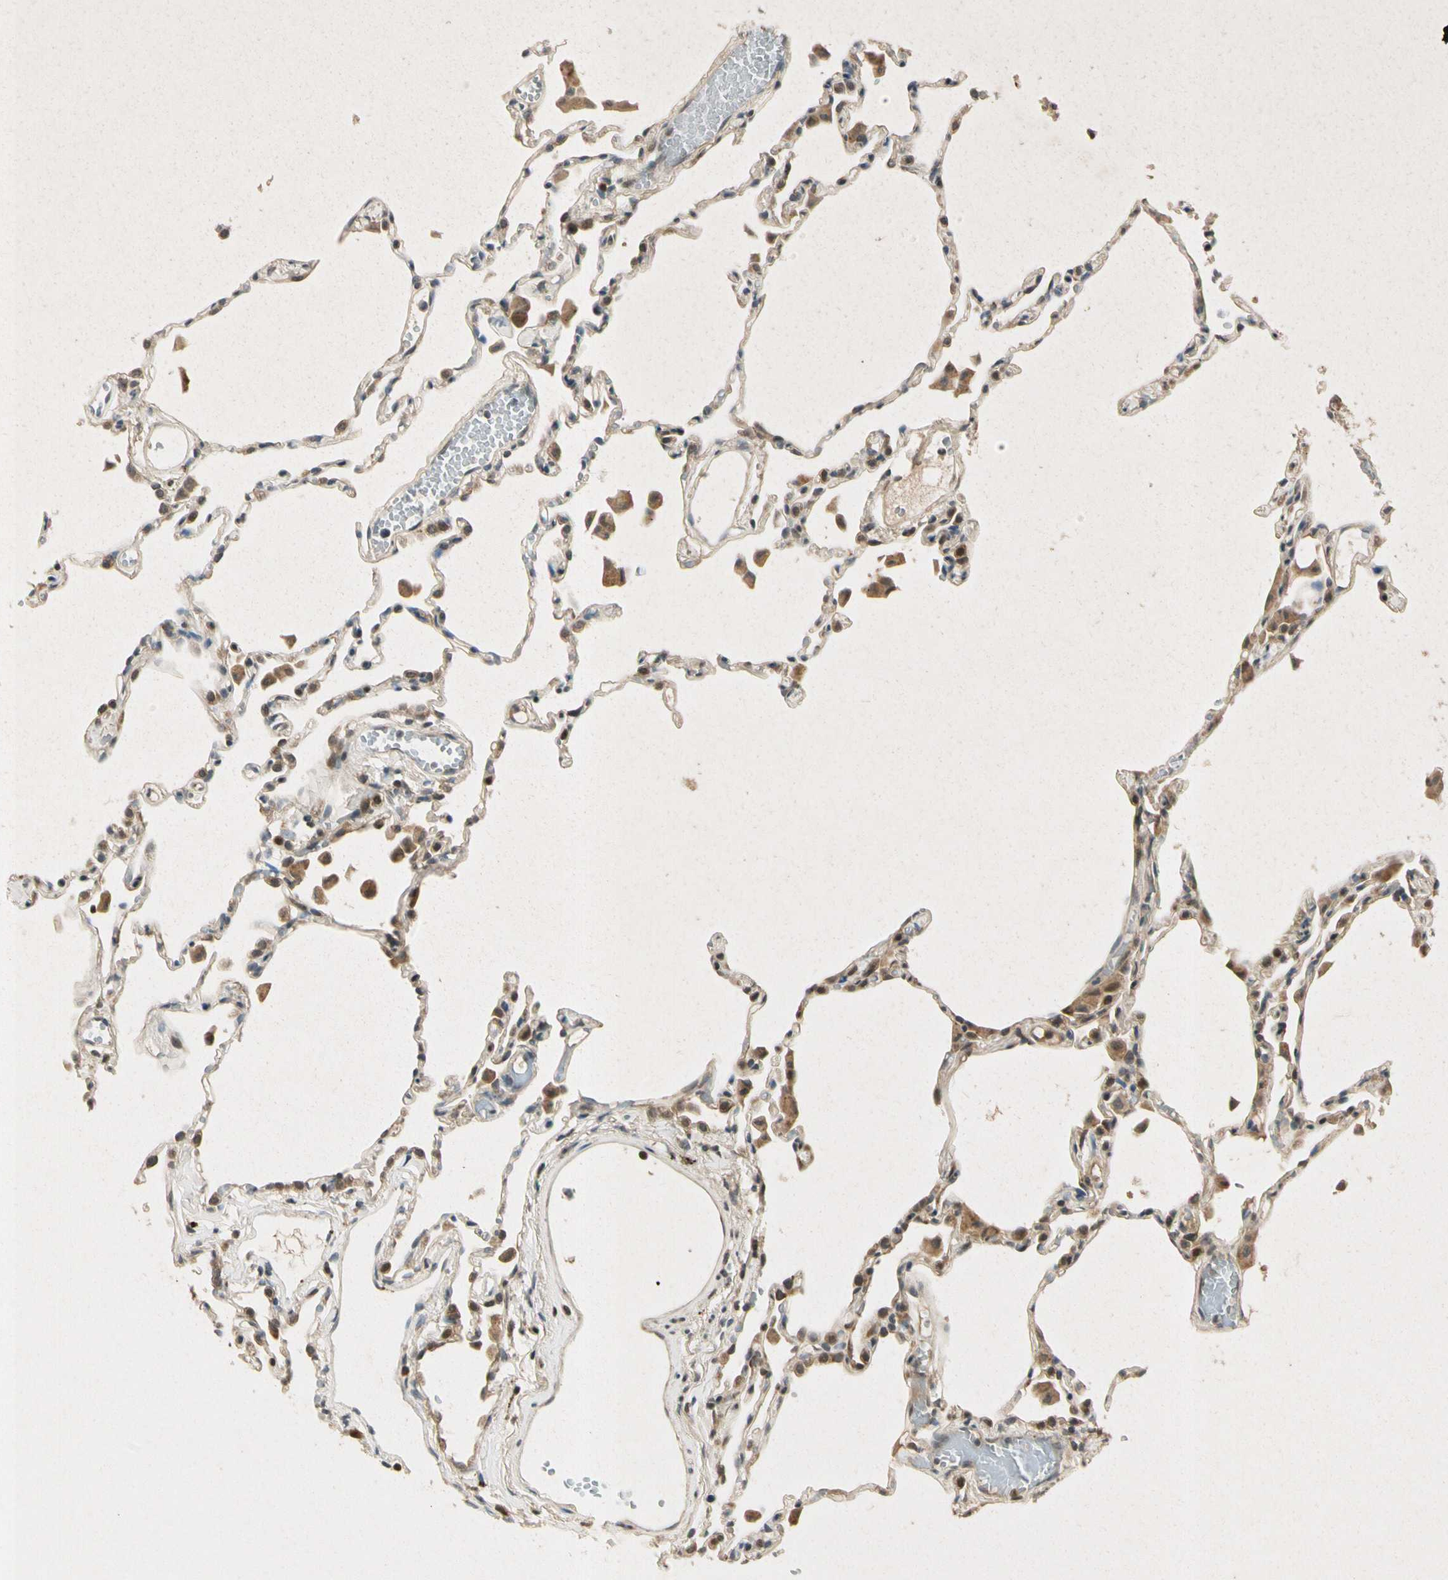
{"staining": {"intensity": "weak", "quantity": "<25%", "location": "cytoplasmic/membranous"}, "tissue": "lung", "cell_type": "Alveolar cells", "image_type": "normal", "snomed": [{"axis": "morphology", "description": "Normal tissue, NOS"}, {"axis": "topography", "description": "Lung"}], "caption": "Immunohistochemical staining of normal lung exhibits no significant staining in alveolar cells. (Stains: DAB (3,3'-diaminobenzidine) immunohistochemistry with hematoxylin counter stain, Microscopy: brightfield microscopy at high magnification).", "gene": "RPS6KB2", "patient": {"sex": "female", "age": 49}}